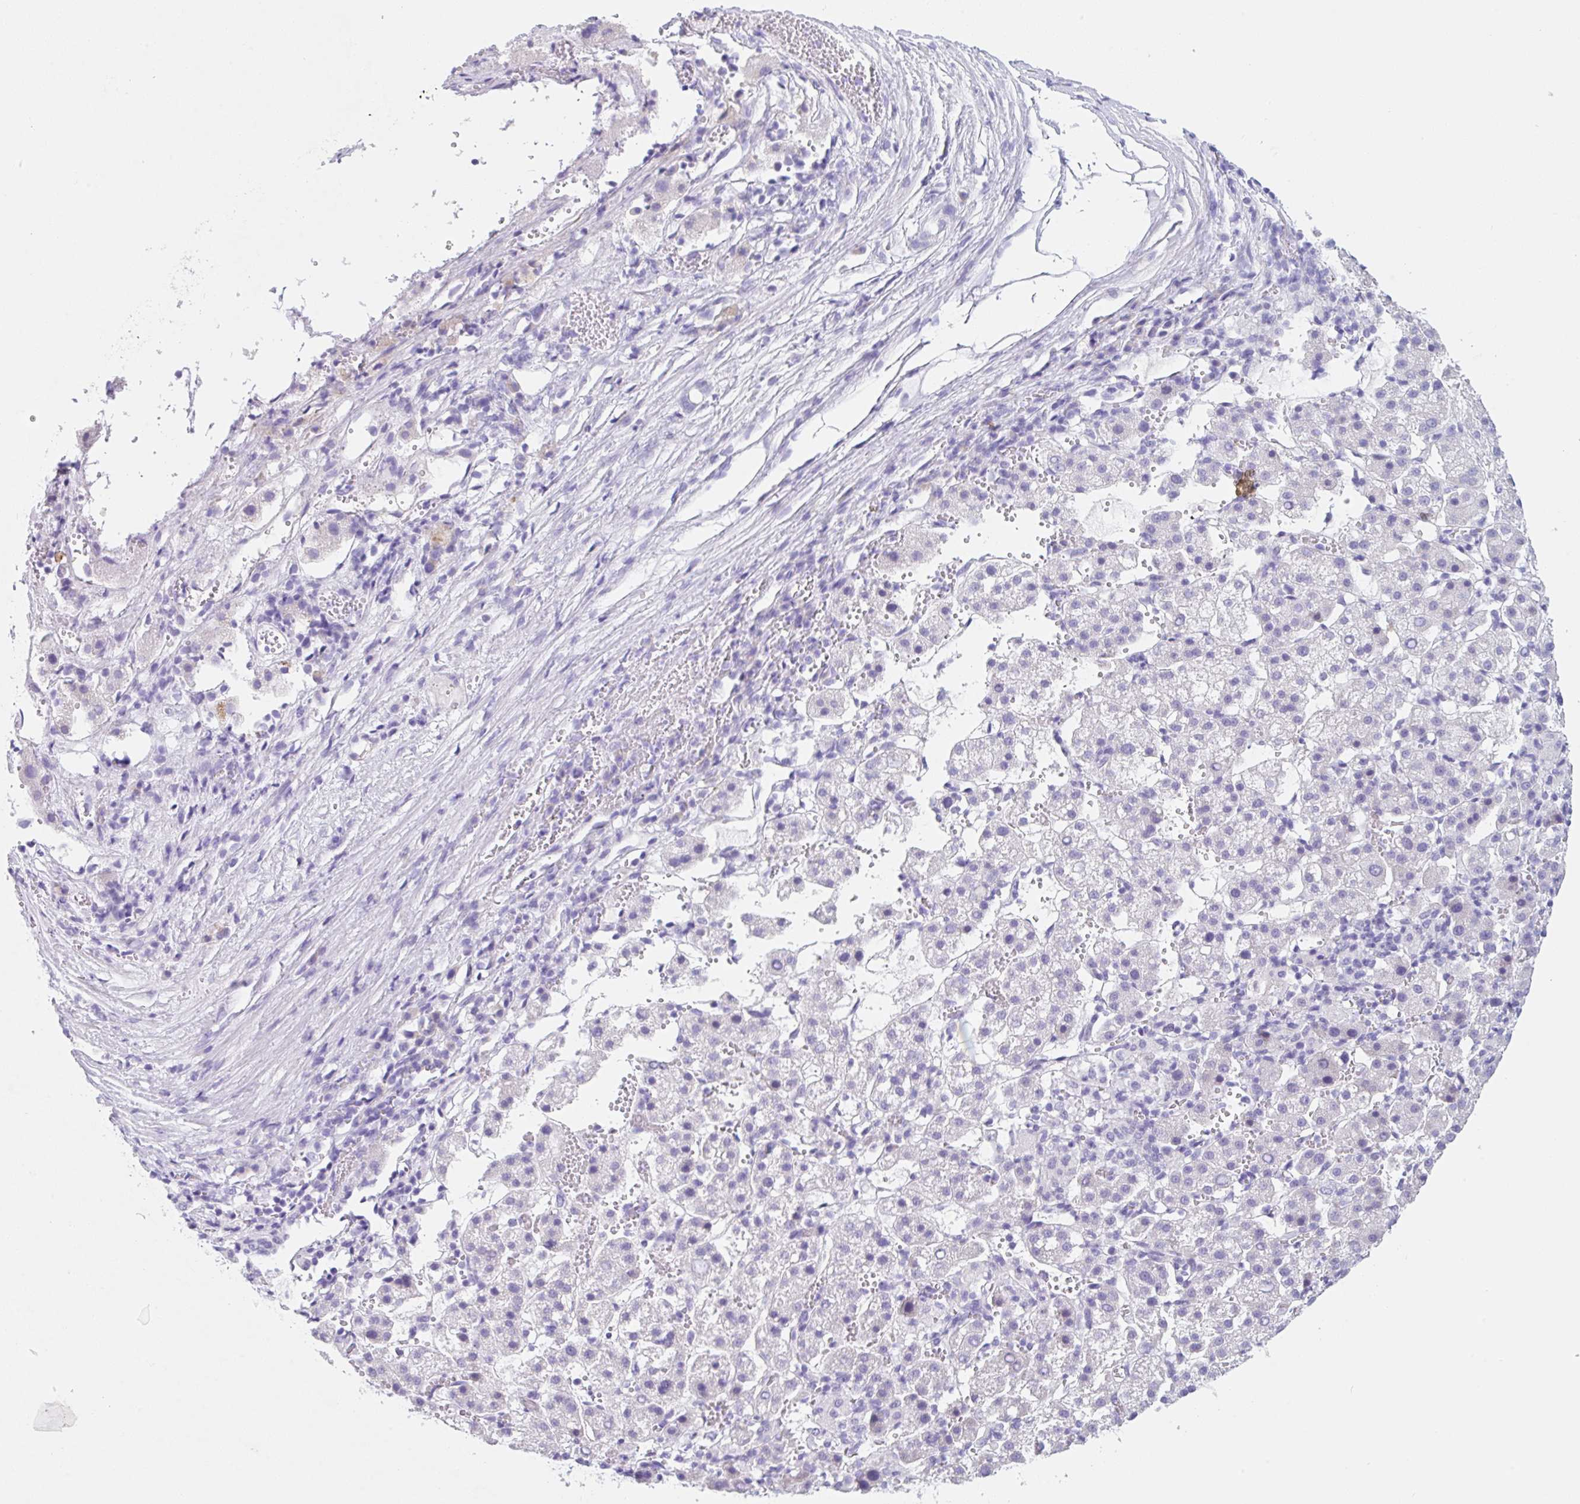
{"staining": {"intensity": "negative", "quantity": "none", "location": "none"}, "tissue": "liver cancer", "cell_type": "Tumor cells", "image_type": "cancer", "snomed": [{"axis": "morphology", "description": "Carcinoma, Hepatocellular, NOS"}, {"axis": "topography", "description": "Liver"}], "caption": "Immunohistochemistry of liver cancer (hepatocellular carcinoma) exhibits no positivity in tumor cells.", "gene": "KLK8", "patient": {"sex": "female", "age": 58}}